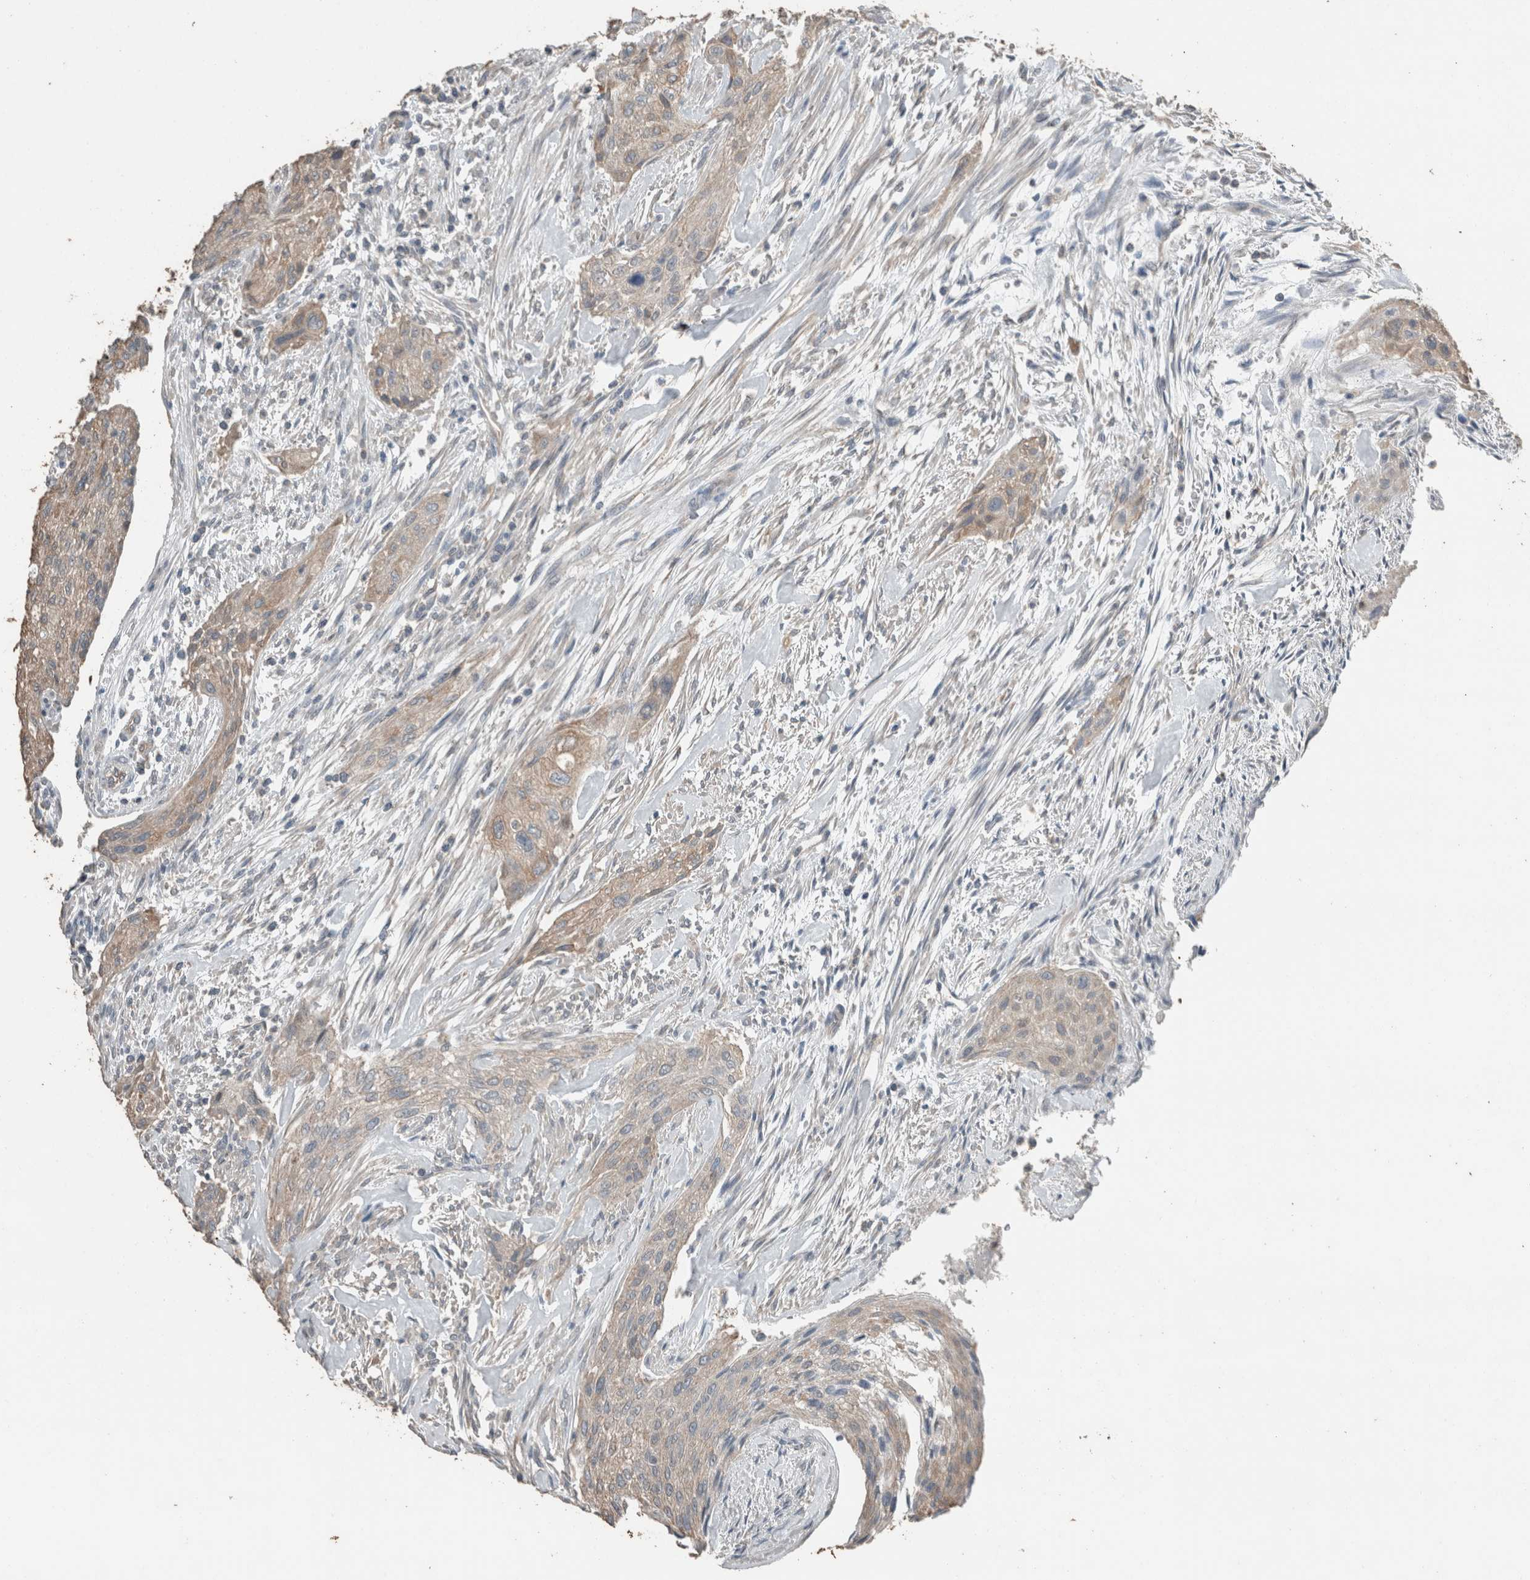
{"staining": {"intensity": "weak", "quantity": ">75%", "location": "cytoplasmic/membranous"}, "tissue": "urothelial cancer", "cell_type": "Tumor cells", "image_type": "cancer", "snomed": [{"axis": "morphology", "description": "Urothelial carcinoma, Low grade"}, {"axis": "morphology", "description": "Urothelial carcinoma, High grade"}, {"axis": "topography", "description": "Urinary bladder"}], "caption": "High-grade urothelial carcinoma tissue demonstrates weak cytoplasmic/membranous staining in about >75% of tumor cells, visualized by immunohistochemistry.", "gene": "ACVR2B", "patient": {"sex": "male", "age": 35}}